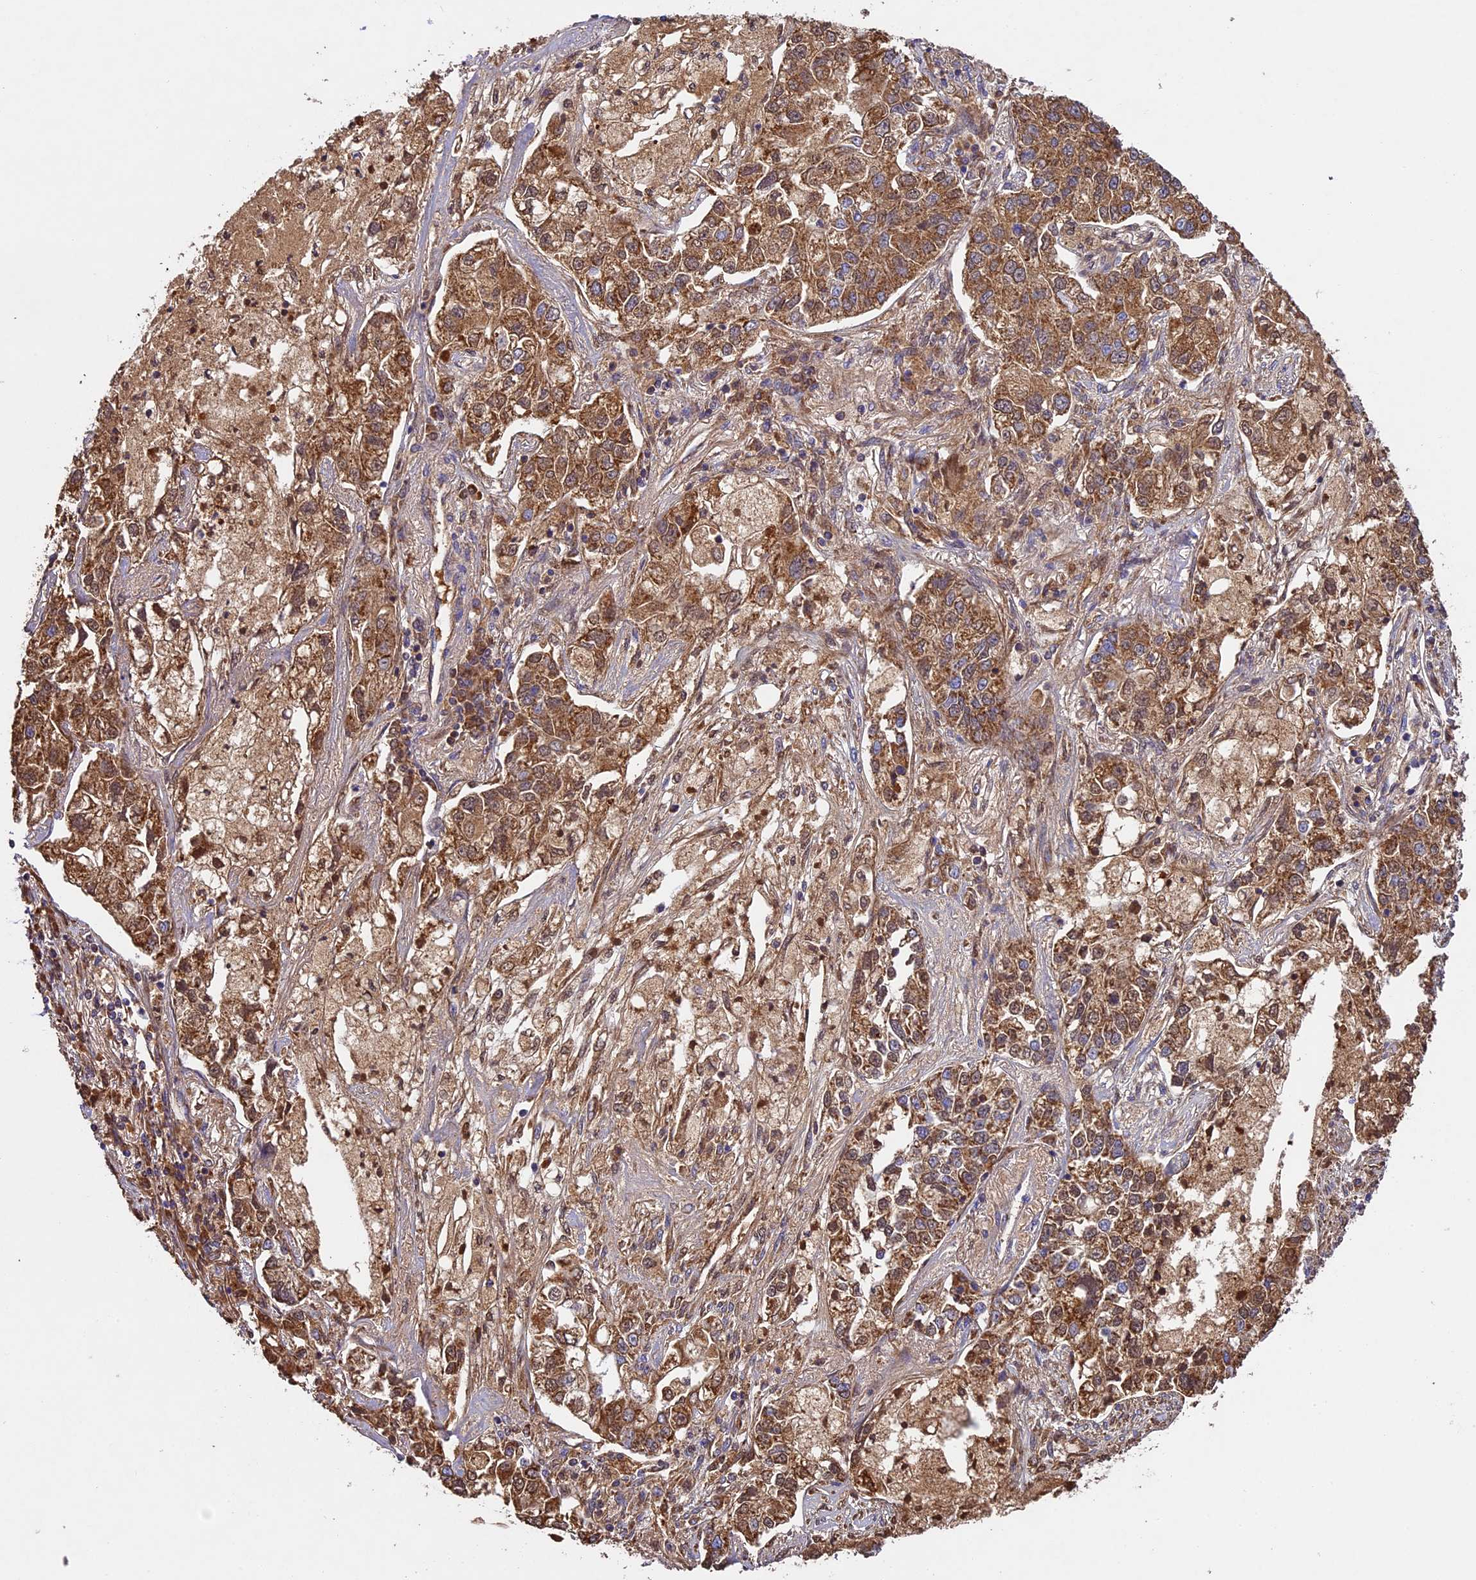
{"staining": {"intensity": "moderate", "quantity": ">75%", "location": "cytoplasmic/membranous"}, "tissue": "lung cancer", "cell_type": "Tumor cells", "image_type": "cancer", "snomed": [{"axis": "morphology", "description": "Adenocarcinoma, NOS"}, {"axis": "topography", "description": "Lung"}], "caption": "An image of lung cancer (adenocarcinoma) stained for a protein demonstrates moderate cytoplasmic/membranous brown staining in tumor cells.", "gene": "OCEL1", "patient": {"sex": "male", "age": 49}}